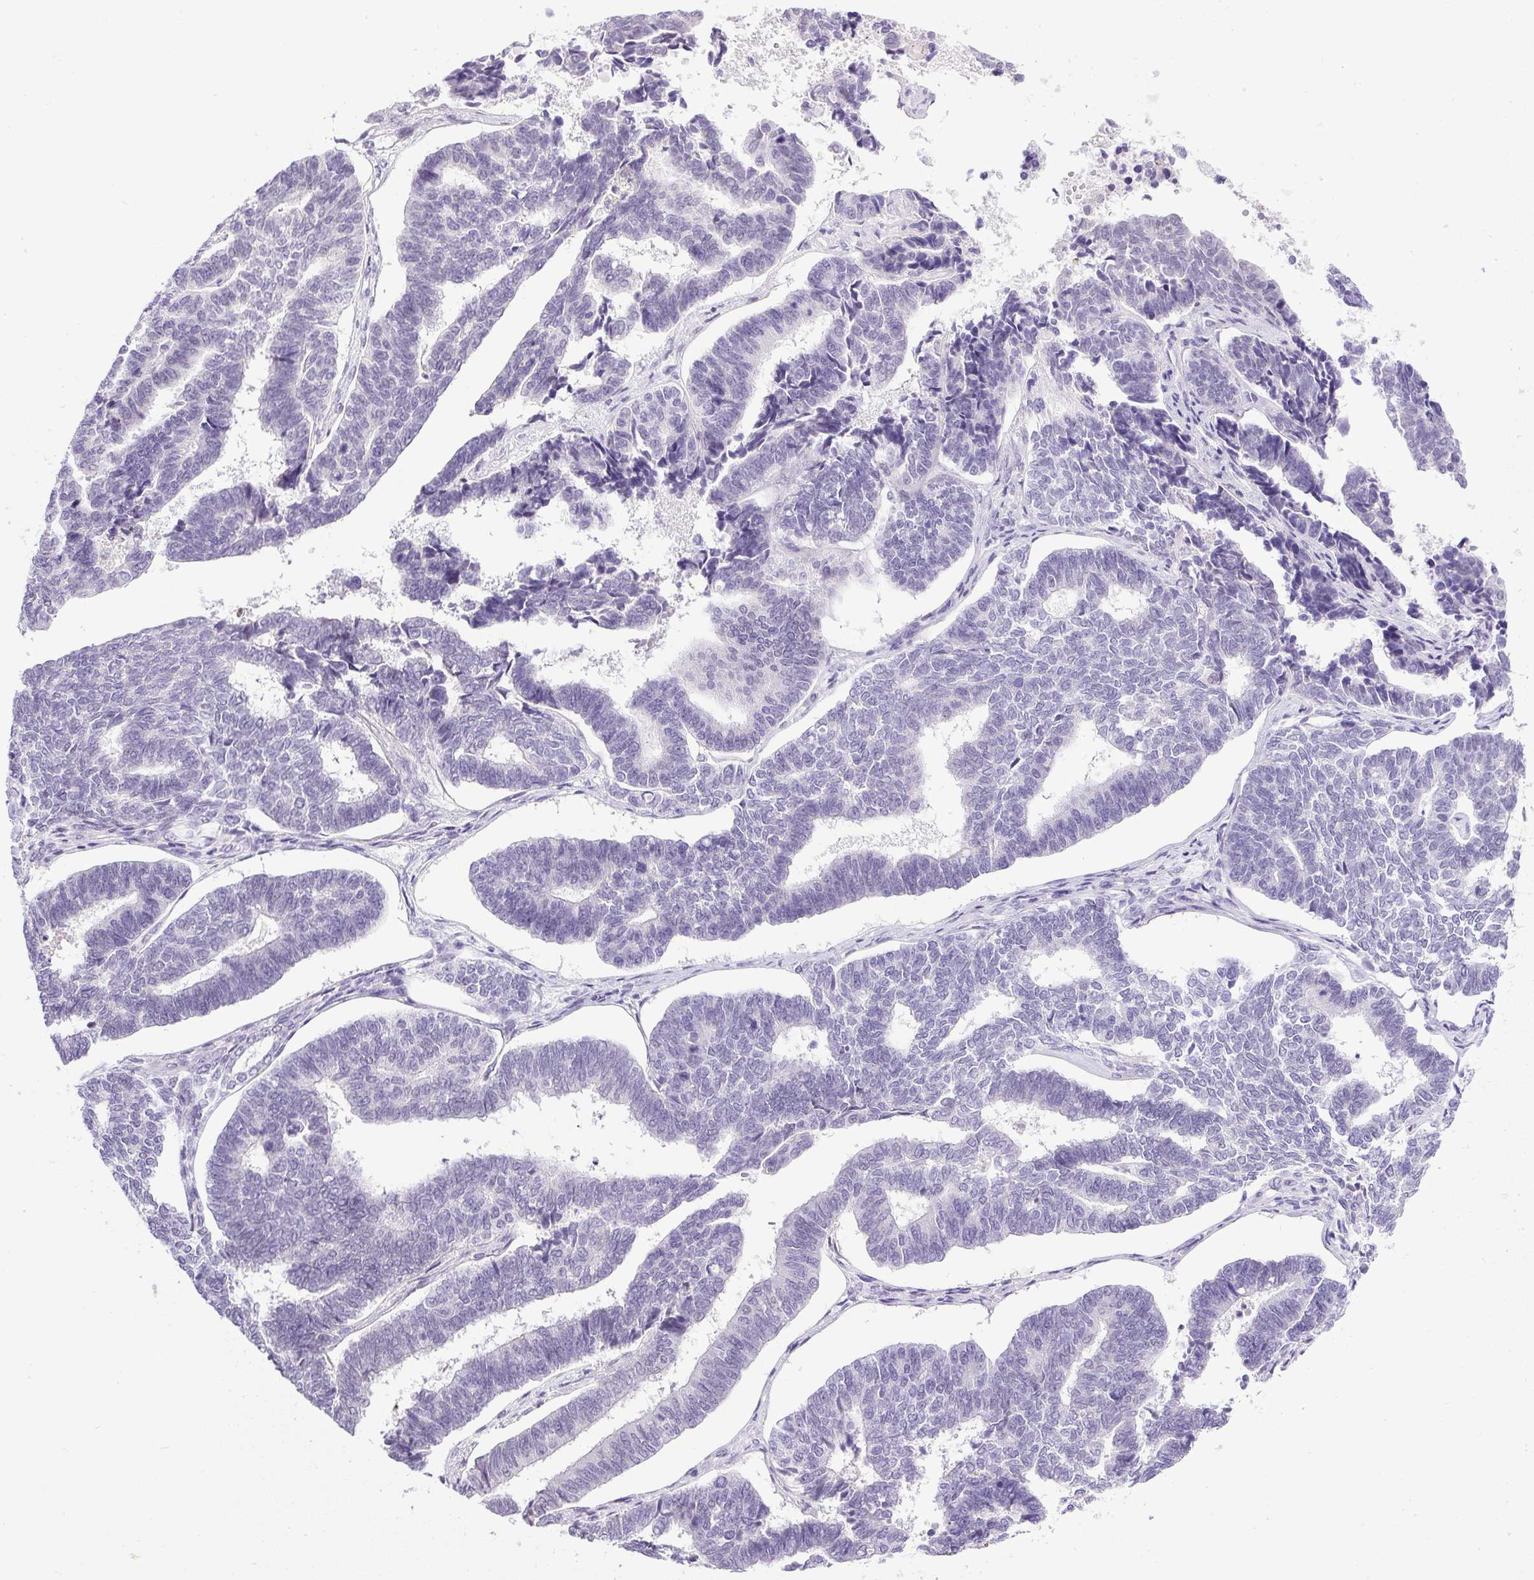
{"staining": {"intensity": "negative", "quantity": "none", "location": "none"}, "tissue": "endometrial cancer", "cell_type": "Tumor cells", "image_type": "cancer", "snomed": [{"axis": "morphology", "description": "Adenocarcinoma, NOS"}, {"axis": "topography", "description": "Endometrium"}], "caption": "A histopathology image of endometrial cancer stained for a protein shows no brown staining in tumor cells. (DAB immunohistochemistry, high magnification).", "gene": "WNT10B", "patient": {"sex": "female", "age": 70}}